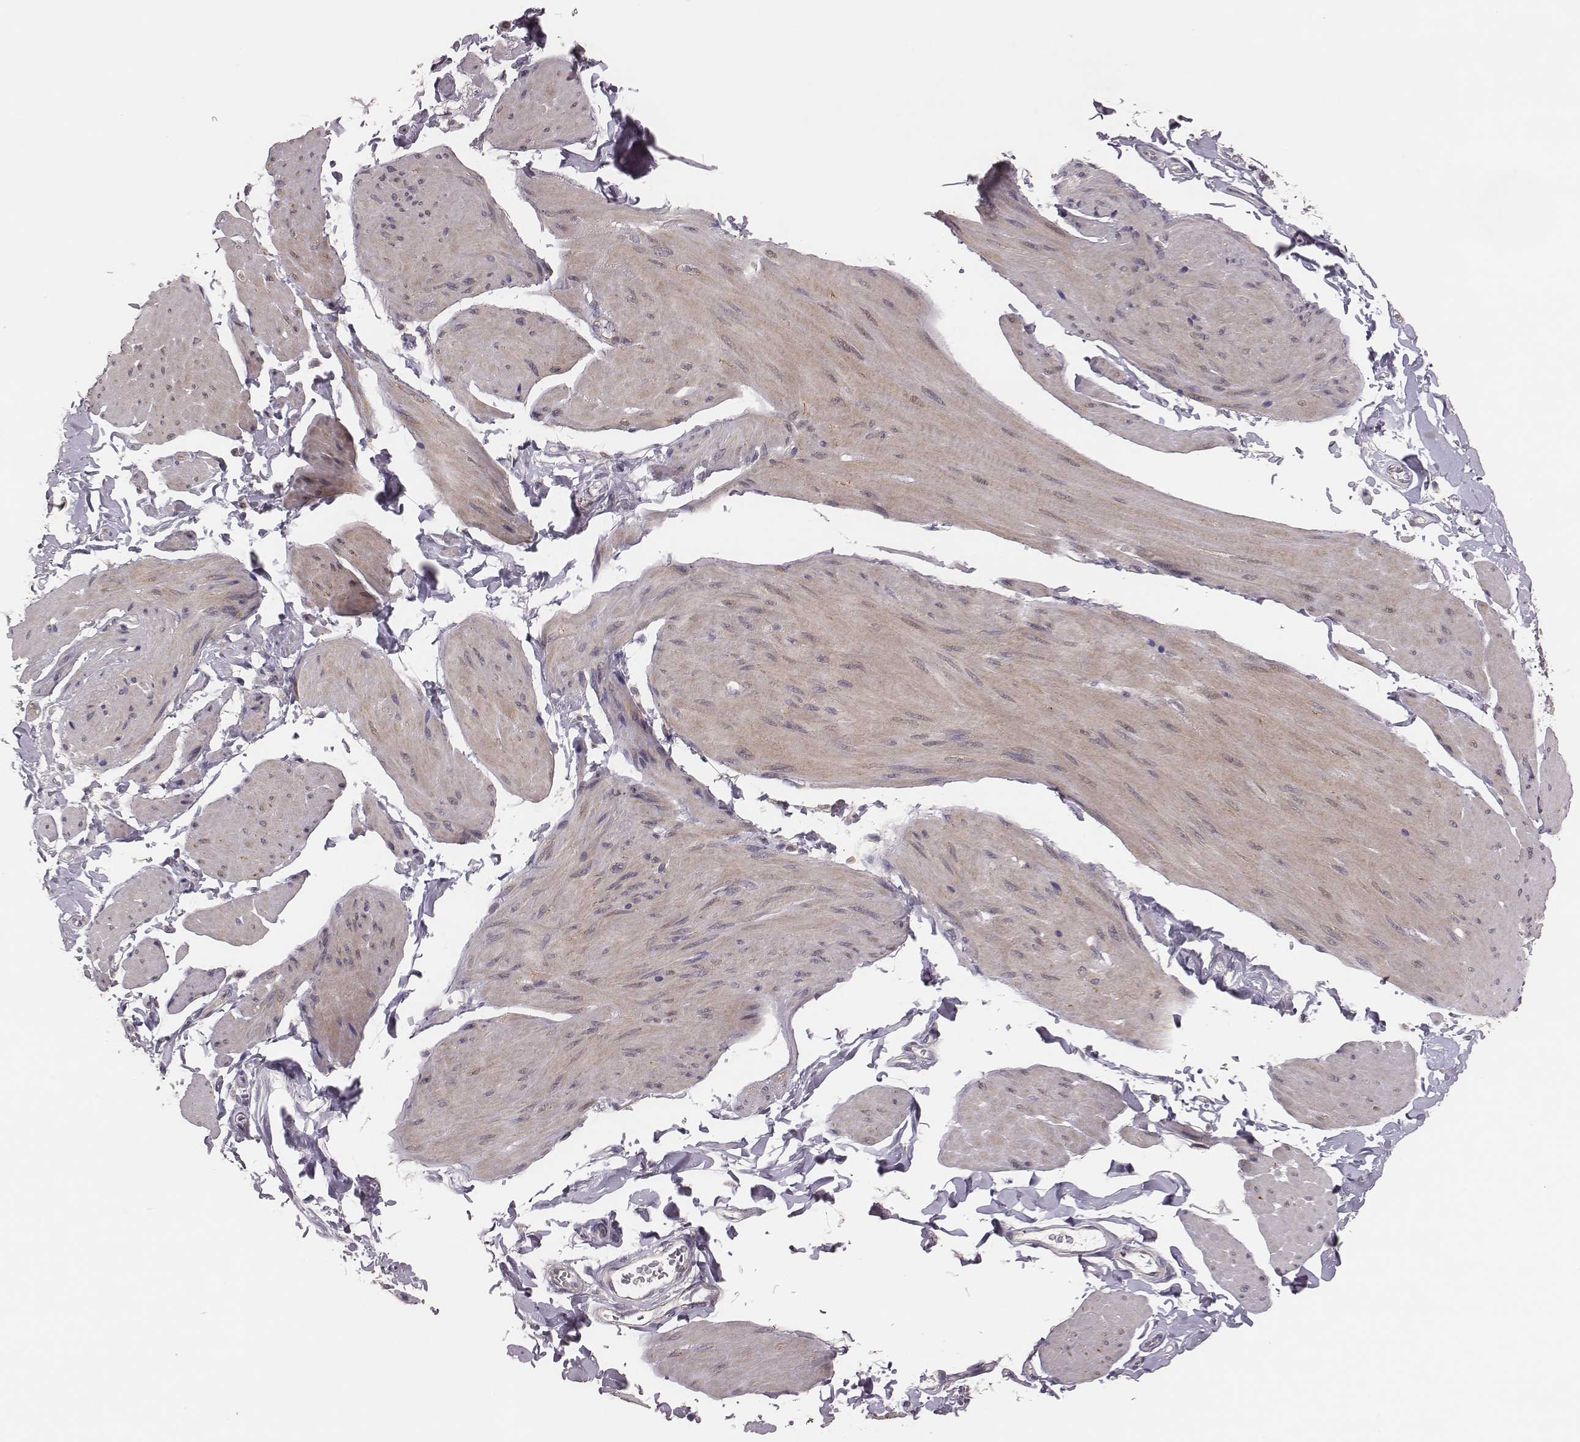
{"staining": {"intensity": "negative", "quantity": "none", "location": "none"}, "tissue": "smooth muscle", "cell_type": "Smooth muscle cells", "image_type": "normal", "snomed": [{"axis": "morphology", "description": "Normal tissue, NOS"}, {"axis": "topography", "description": "Adipose tissue"}, {"axis": "topography", "description": "Smooth muscle"}, {"axis": "topography", "description": "Peripheral nerve tissue"}], "caption": "A histopathology image of human smooth muscle is negative for staining in smooth muscle cells. (DAB immunohistochemistry (IHC) visualized using brightfield microscopy, high magnification).", "gene": "HAVCR1", "patient": {"sex": "male", "age": 83}}